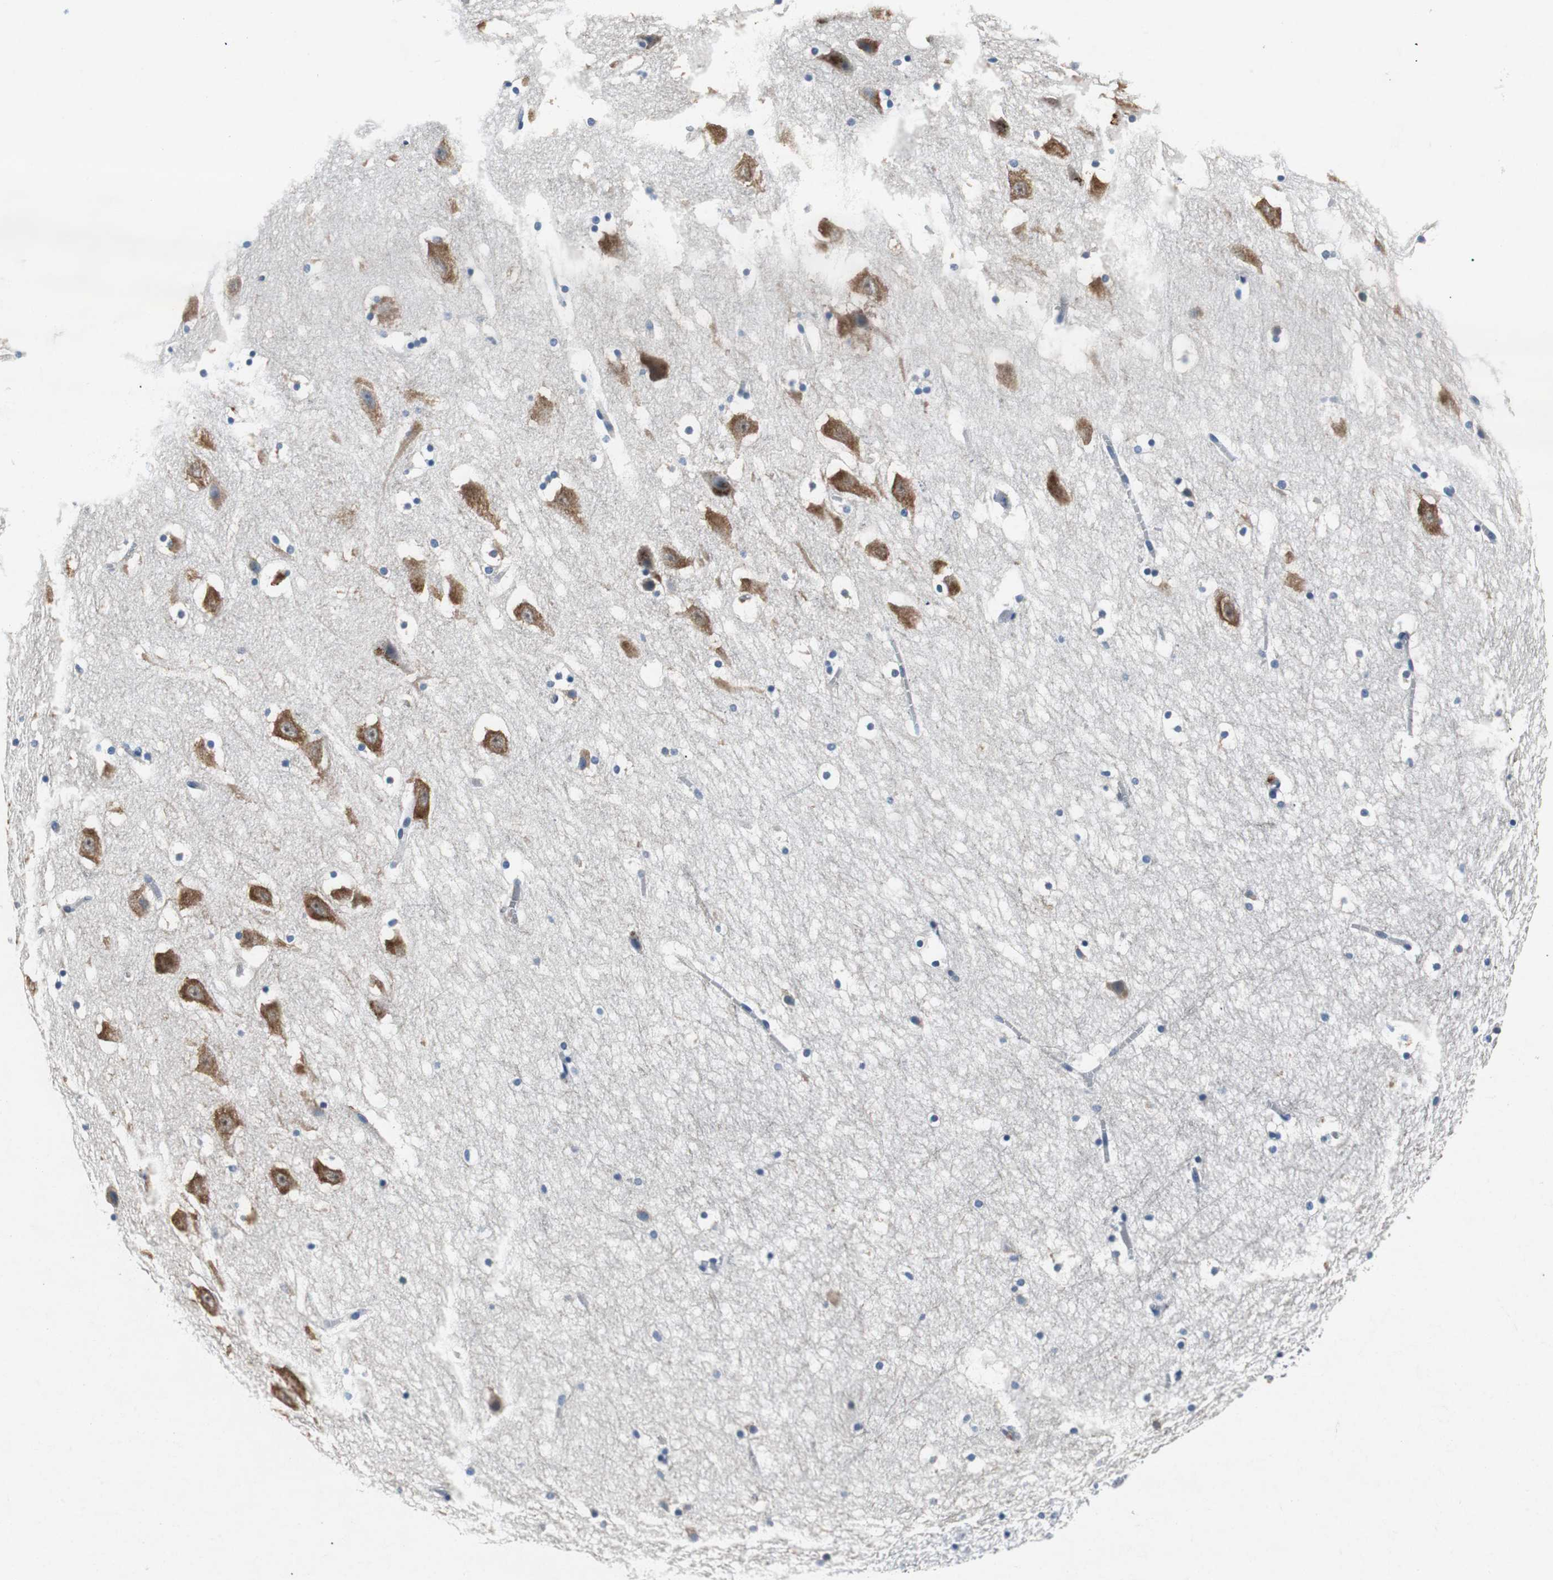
{"staining": {"intensity": "moderate", "quantity": "25%-75%", "location": "cytoplasmic/membranous"}, "tissue": "hippocampus", "cell_type": "Glial cells", "image_type": "normal", "snomed": [{"axis": "morphology", "description": "Normal tissue, NOS"}, {"axis": "topography", "description": "Hippocampus"}], "caption": "Hippocampus stained with a brown dye exhibits moderate cytoplasmic/membranous positive positivity in approximately 25%-75% of glial cells.", "gene": "RPL35", "patient": {"sex": "male", "age": 45}}